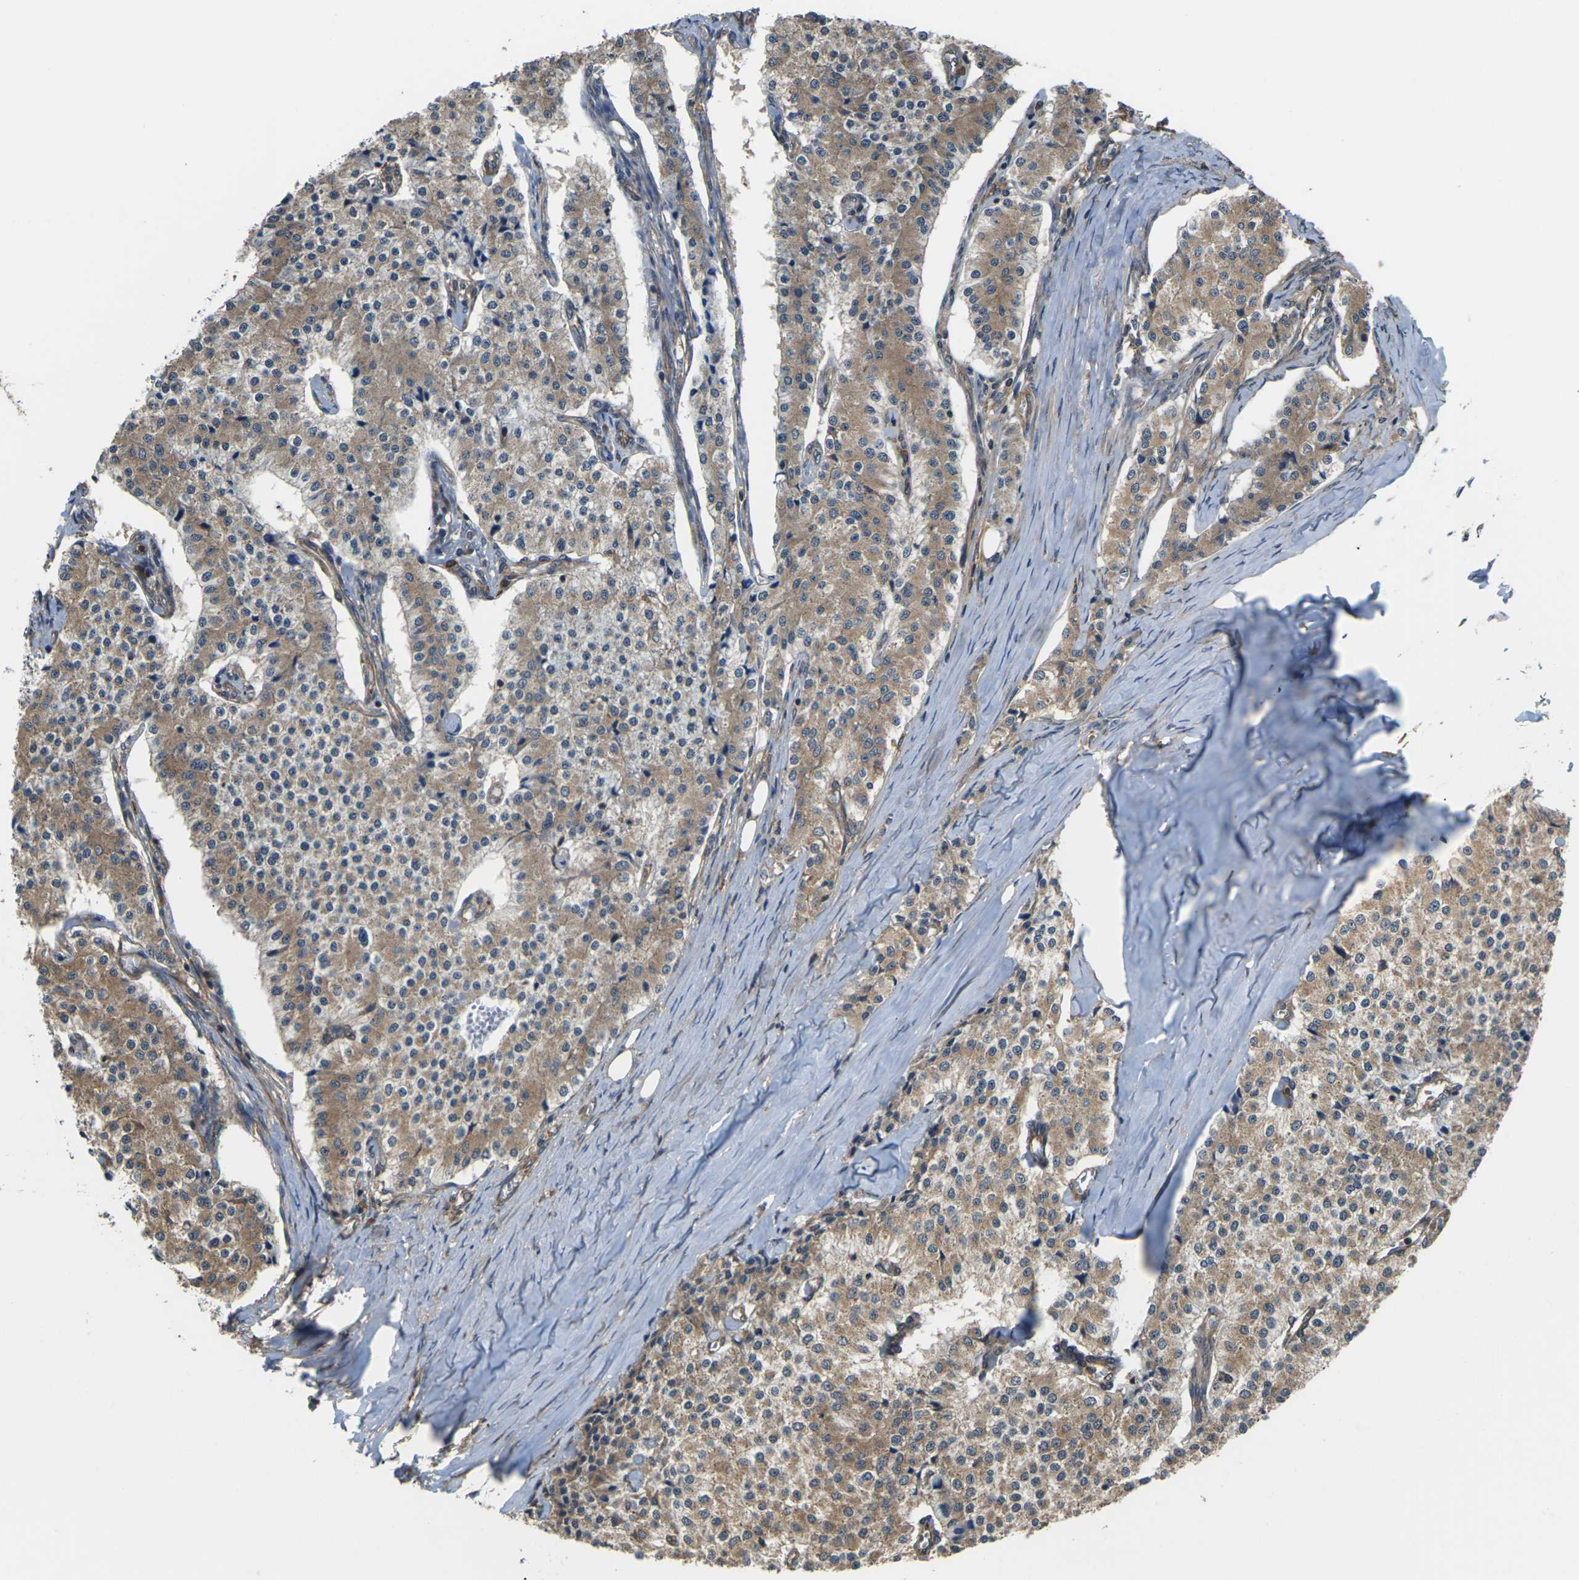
{"staining": {"intensity": "moderate", "quantity": "25%-75%", "location": "cytoplasmic/membranous"}, "tissue": "carcinoid", "cell_type": "Tumor cells", "image_type": "cancer", "snomed": [{"axis": "morphology", "description": "Carcinoid, malignant, NOS"}, {"axis": "topography", "description": "Colon"}], "caption": "This is an image of immunohistochemistry (IHC) staining of carcinoid, which shows moderate staining in the cytoplasmic/membranous of tumor cells.", "gene": "NRAS", "patient": {"sex": "female", "age": 52}}